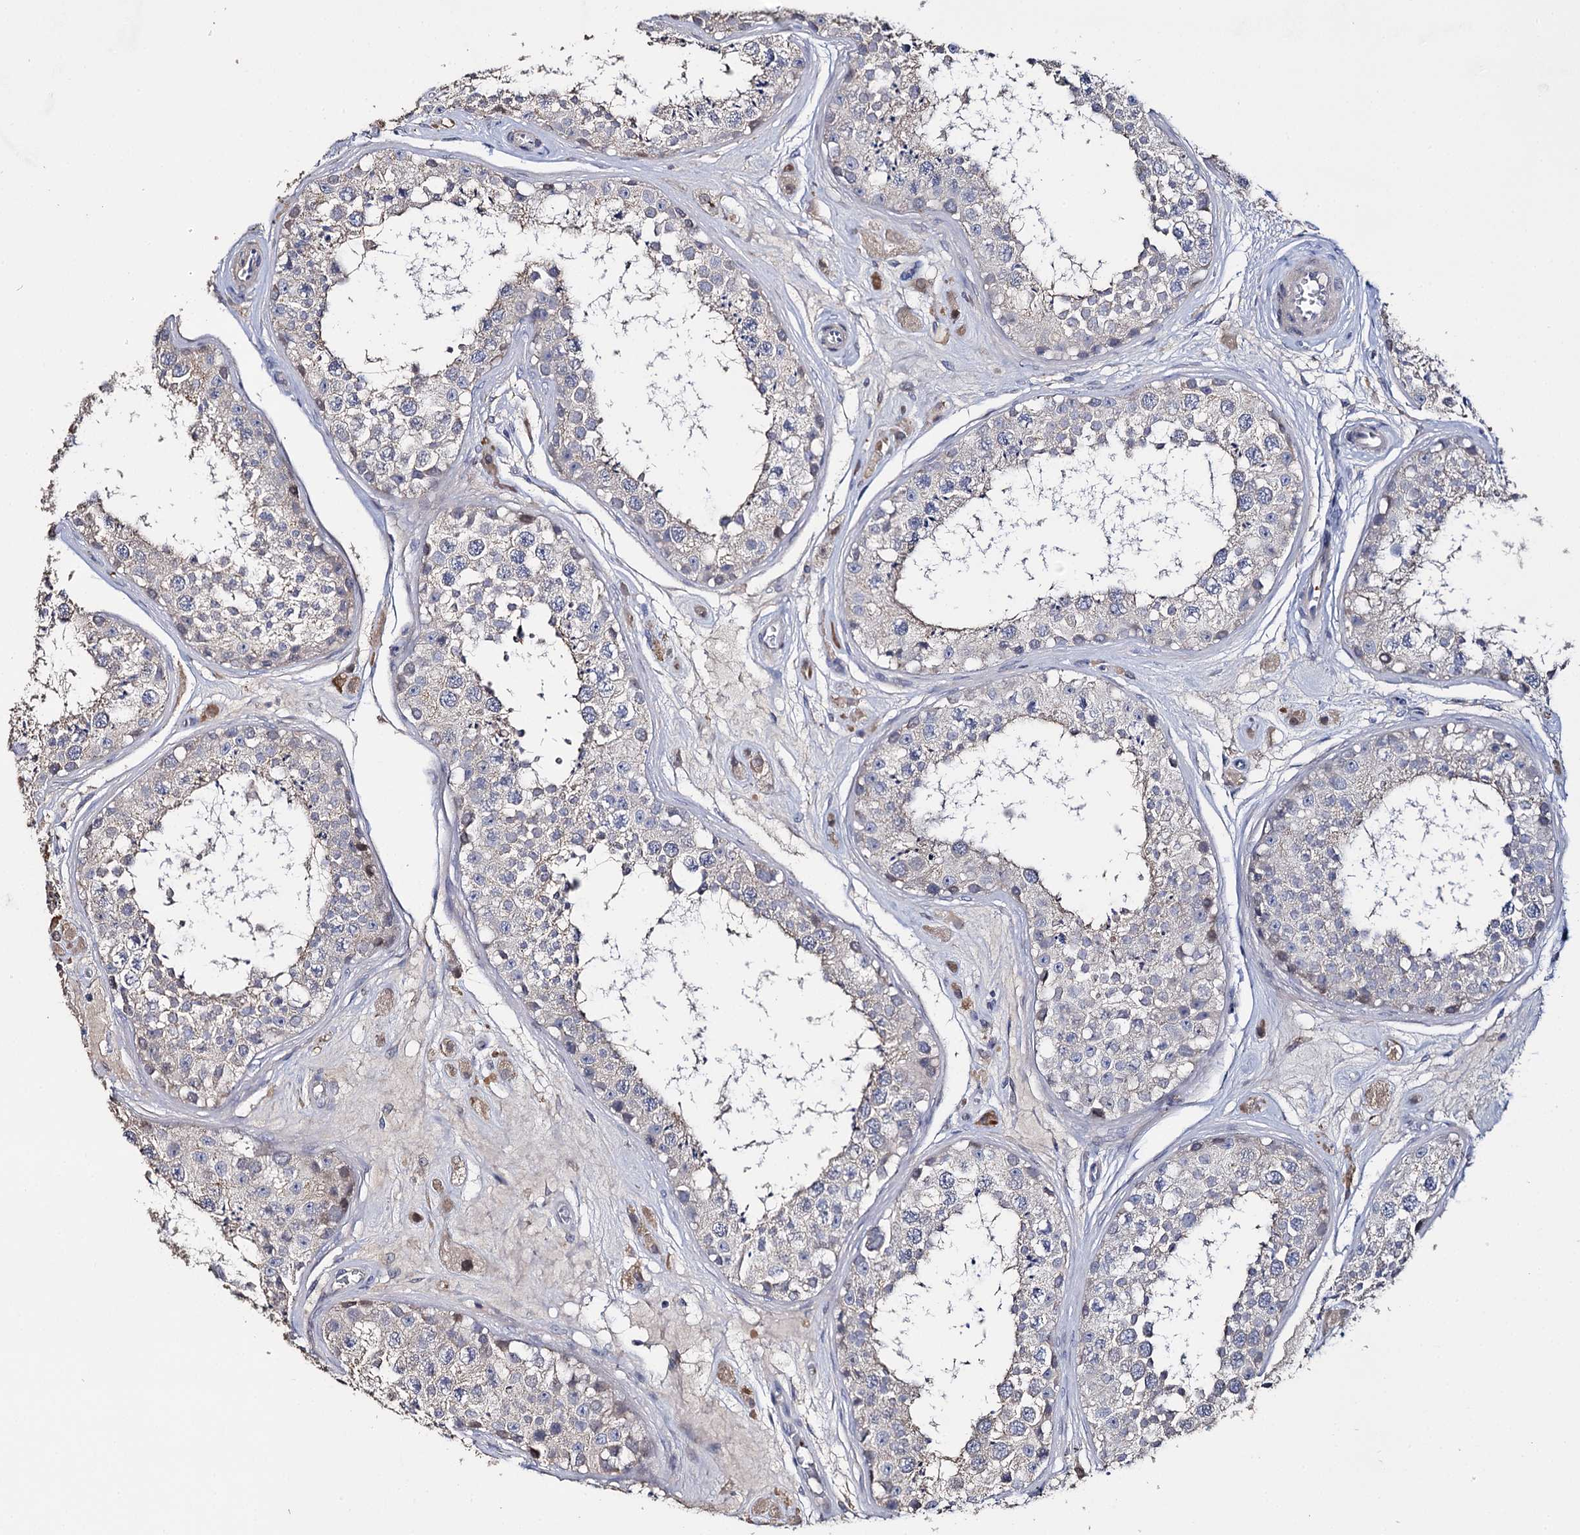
{"staining": {"intensity": "negative", "quantity": "none", "location": "none"}, "tissue": "testis", "cell_type": "Cells in seminiferous ducts", "image_type": "normal", "snomed": [{"axis": "morphology", "description": "Normal tissue, NOS"}, {"axis": "topography", "description": "Testis"}], "caption": "Normal testis was stained to show a protein in brown. There is no significant expression in cells in seminiferous ducts. (Brightfield microscopy of DAB (3,3'-diaminobenzidine) IHC at high magnification).", "gene": "DNAH6", "patient": {"sex": "male", "age": 25}}